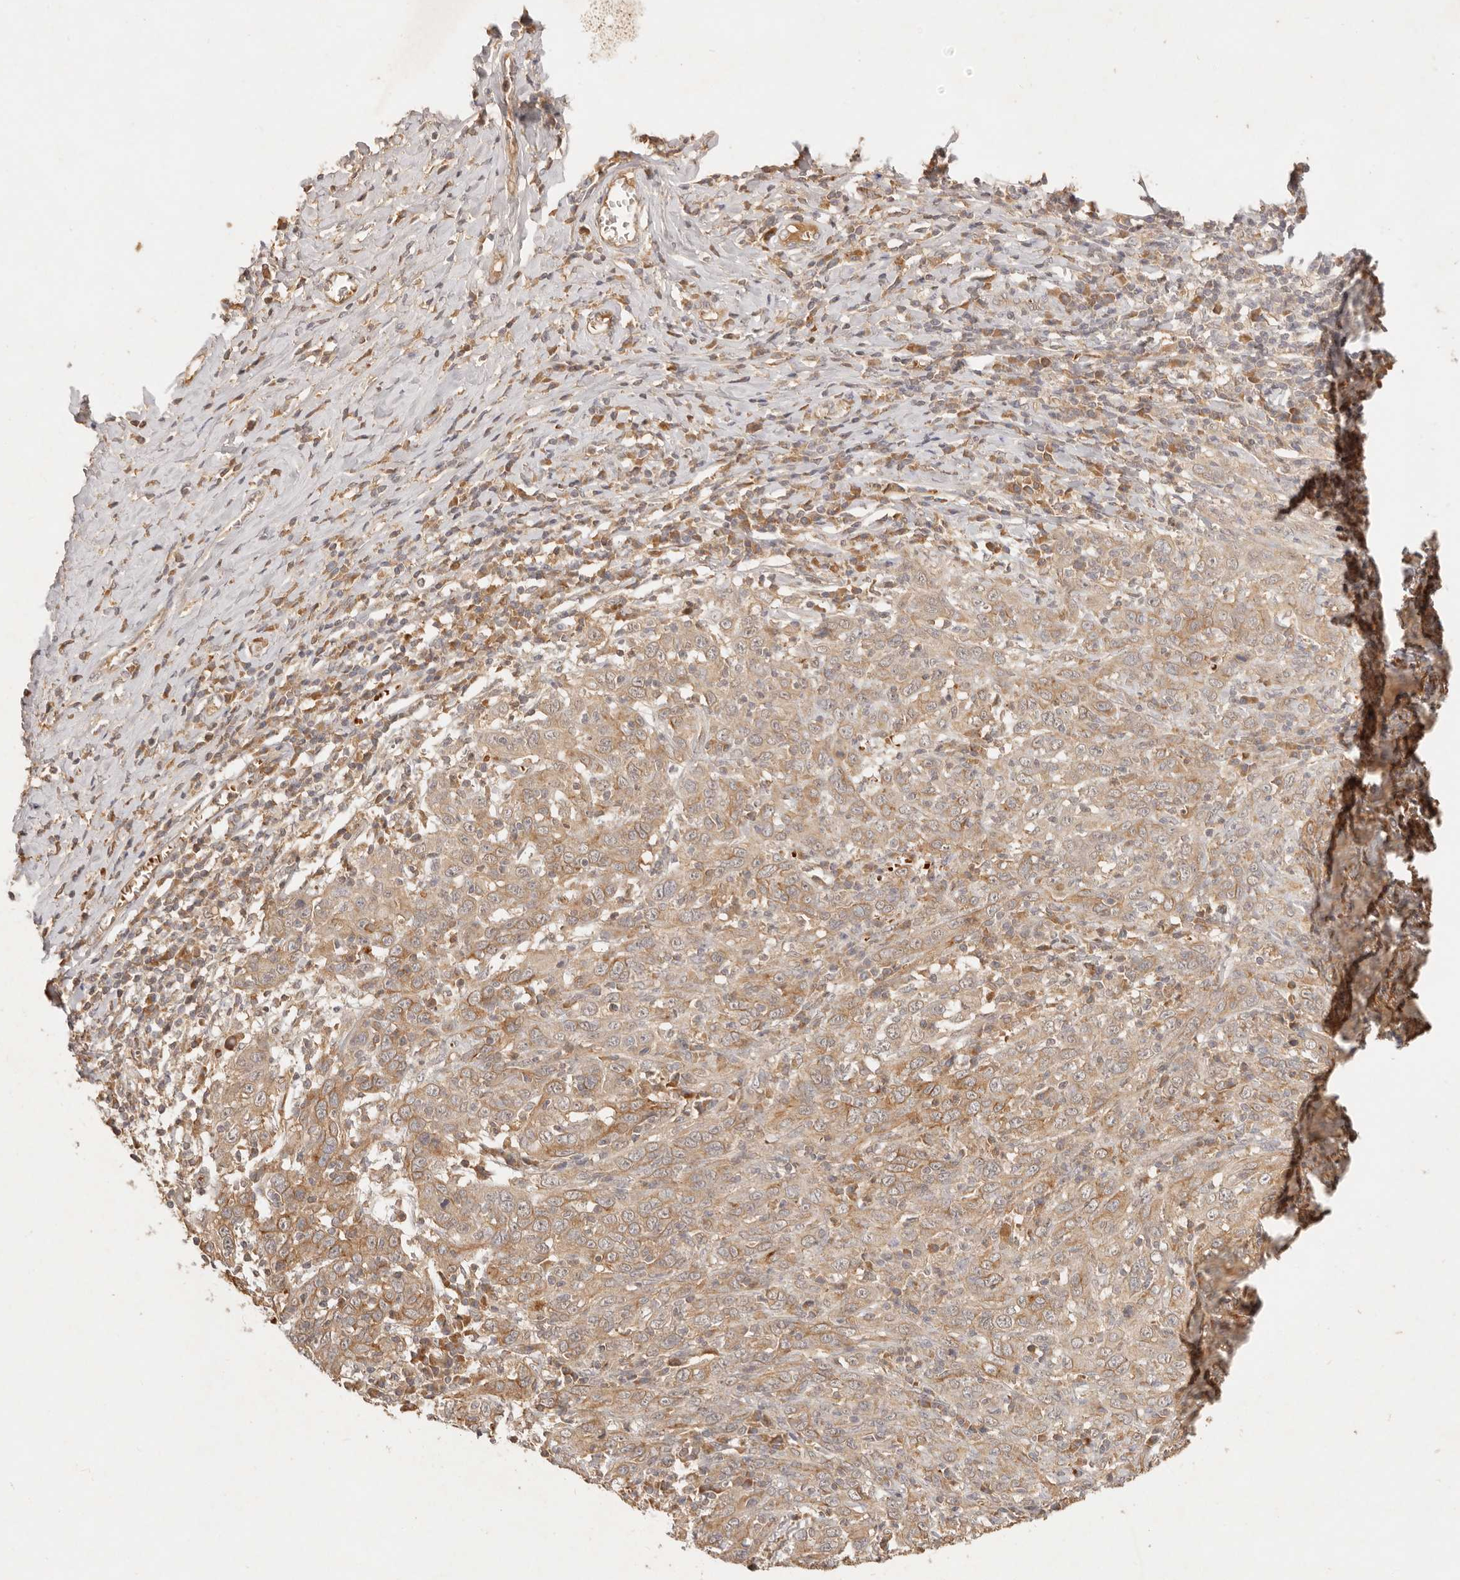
{"staining": {"intensity": "moderate", "quantity": ">75%", "location": "cytoplasmic/membranous"}, "tissue": "cervical cancer", "cell_type": "Tumor cells", "image_type": "cancer", "snomed": [{"axis": "morphology", "description": "Squamous cell carcinoma, NOS"}, {"axis": "topography", "description": "Cervix"}], "caption": "Protein analysis of cervical squamous cell carcinoma tissue demonstrates moderate cytoplasmic/membranous positivity in about >75% of tumor cells.", "gene": "FREM2", "patient": {"sex": "female", "age": 46}}